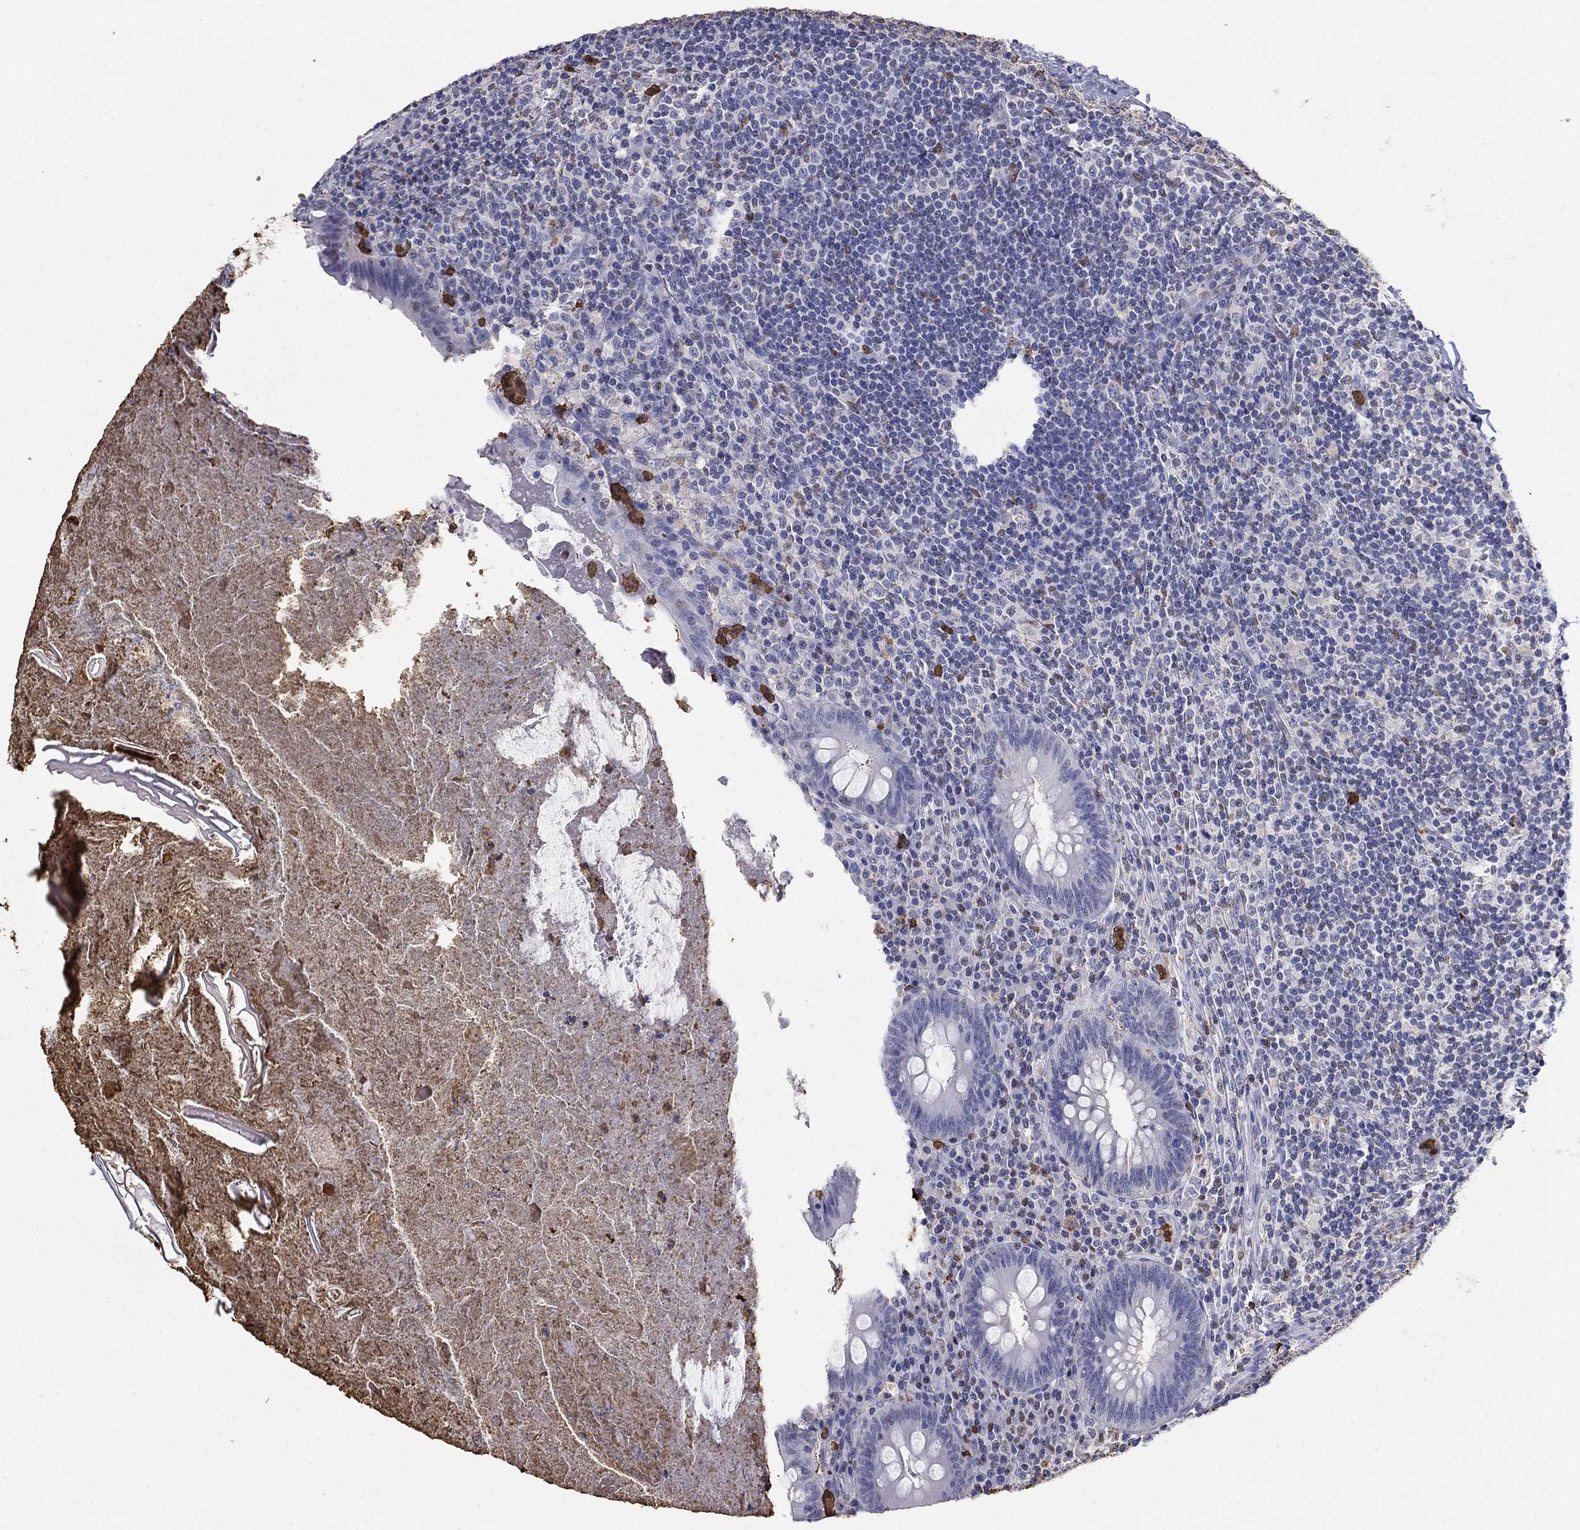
{"staining": {"intensity": "negative", "quantity": "none", "location": "none"}, "tissue": "appendix", "cell_type": "Glandular cells", "image_type": "normal", "snomed": [{"axis": "morphology", "description": "Normal tissue, NOS"}, {"axis": "topography", "description": "Appendix"}], "caption": "IHC of unremarkable human appendix shows no staining in glandular cells.", "gene": "IGSF8", "patient": {"sex": "male", "age": 47}}